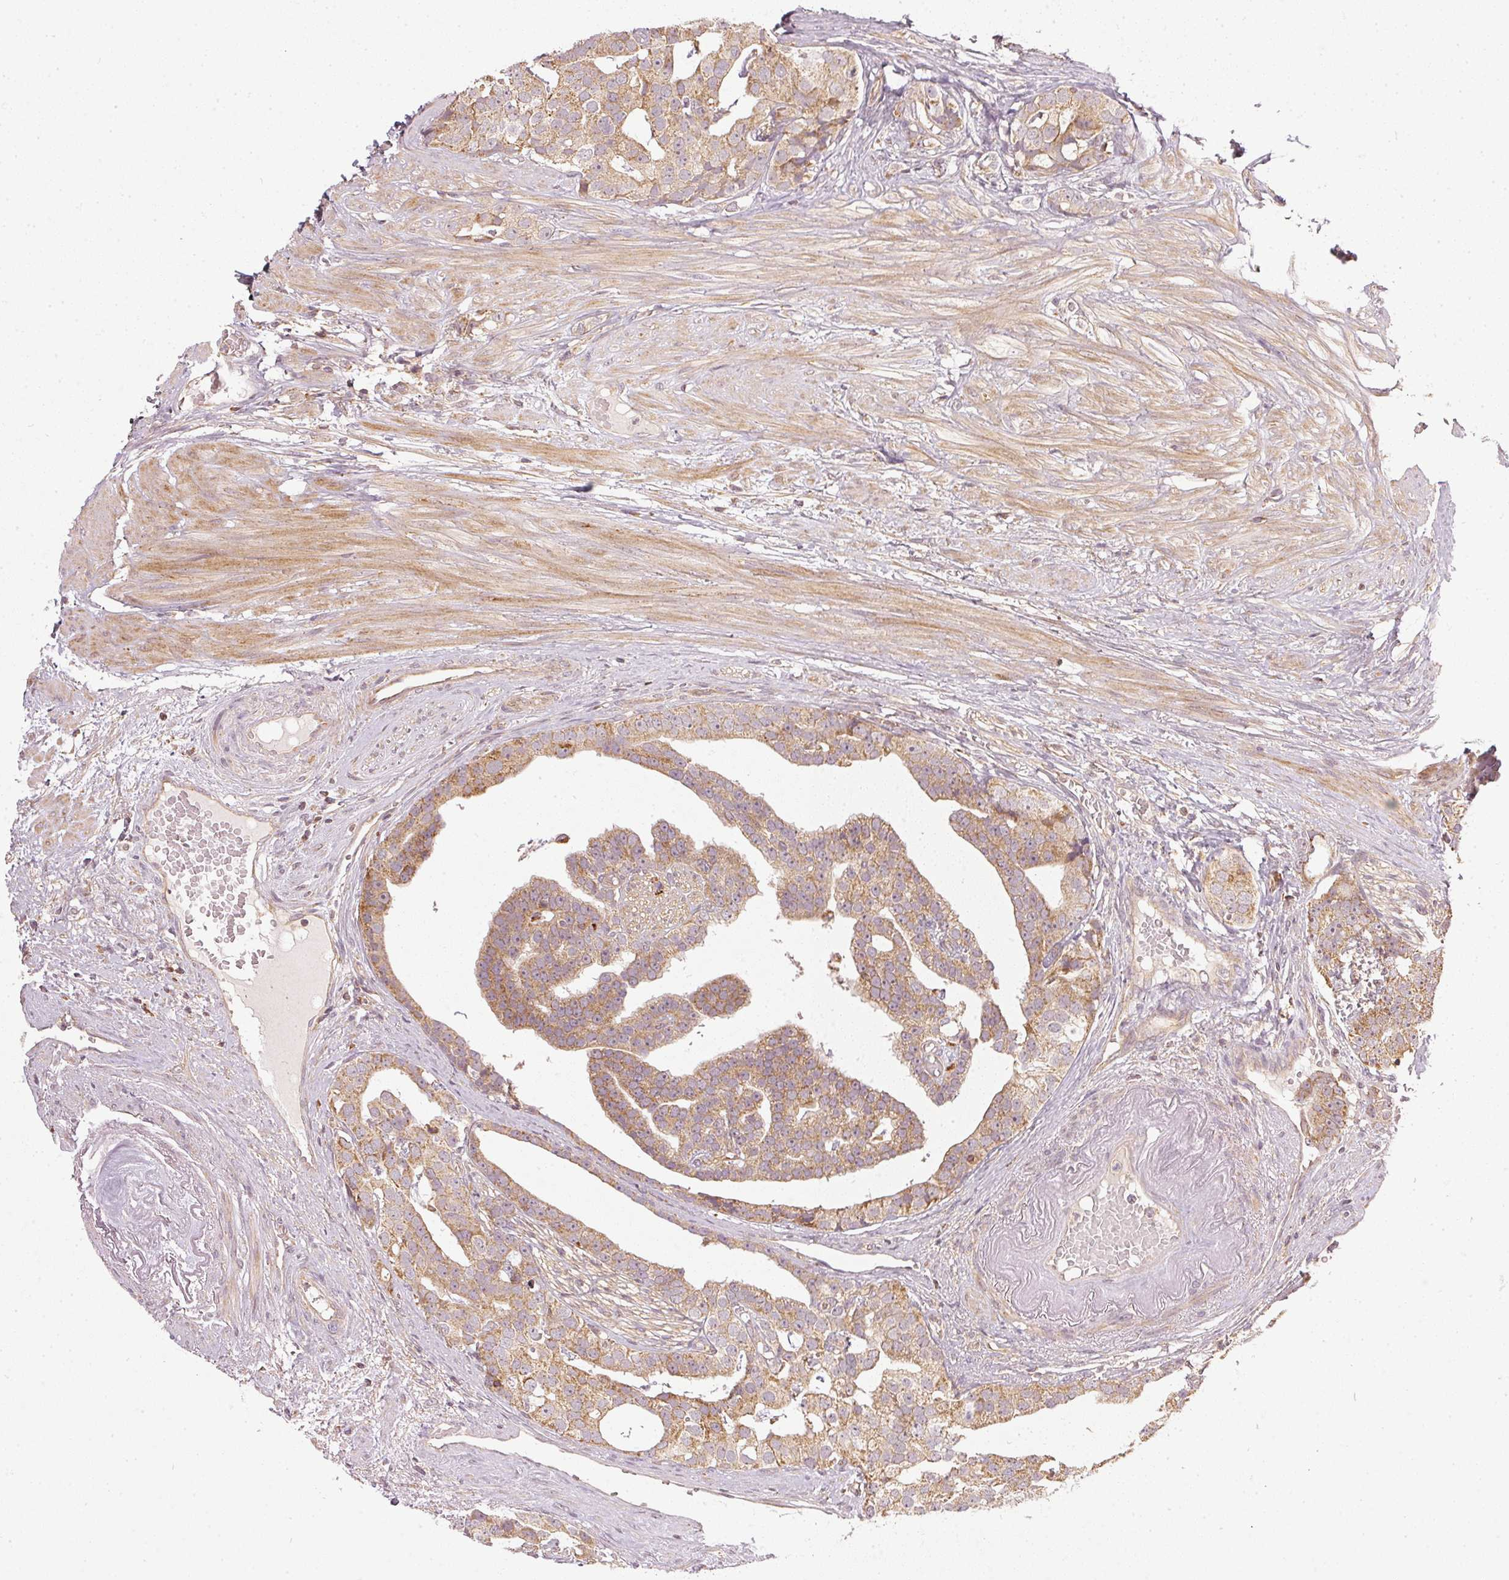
{"staining": {"intensity": "moderate", "quantity": ">75%", "location": "cytoplasmic/membranous"}, "tissue": "prostate cancer", "cell_type": "Tumor cells", "image_type": "cancer", "snomed": [{"axis": "morphology", "description": "Adenocarcinoma, High grade"}, {"axis": "topography", "description": "Prostate"}], "caption": "A medium amount of moderate cytoplasmic/membranous positivity is present in about >75% of tumor cells in prostate cancer (adenocarcinoma (high-grade)) tissue.", "gene": "NADK2", "patient": {"sex": "male", "age": 71}}